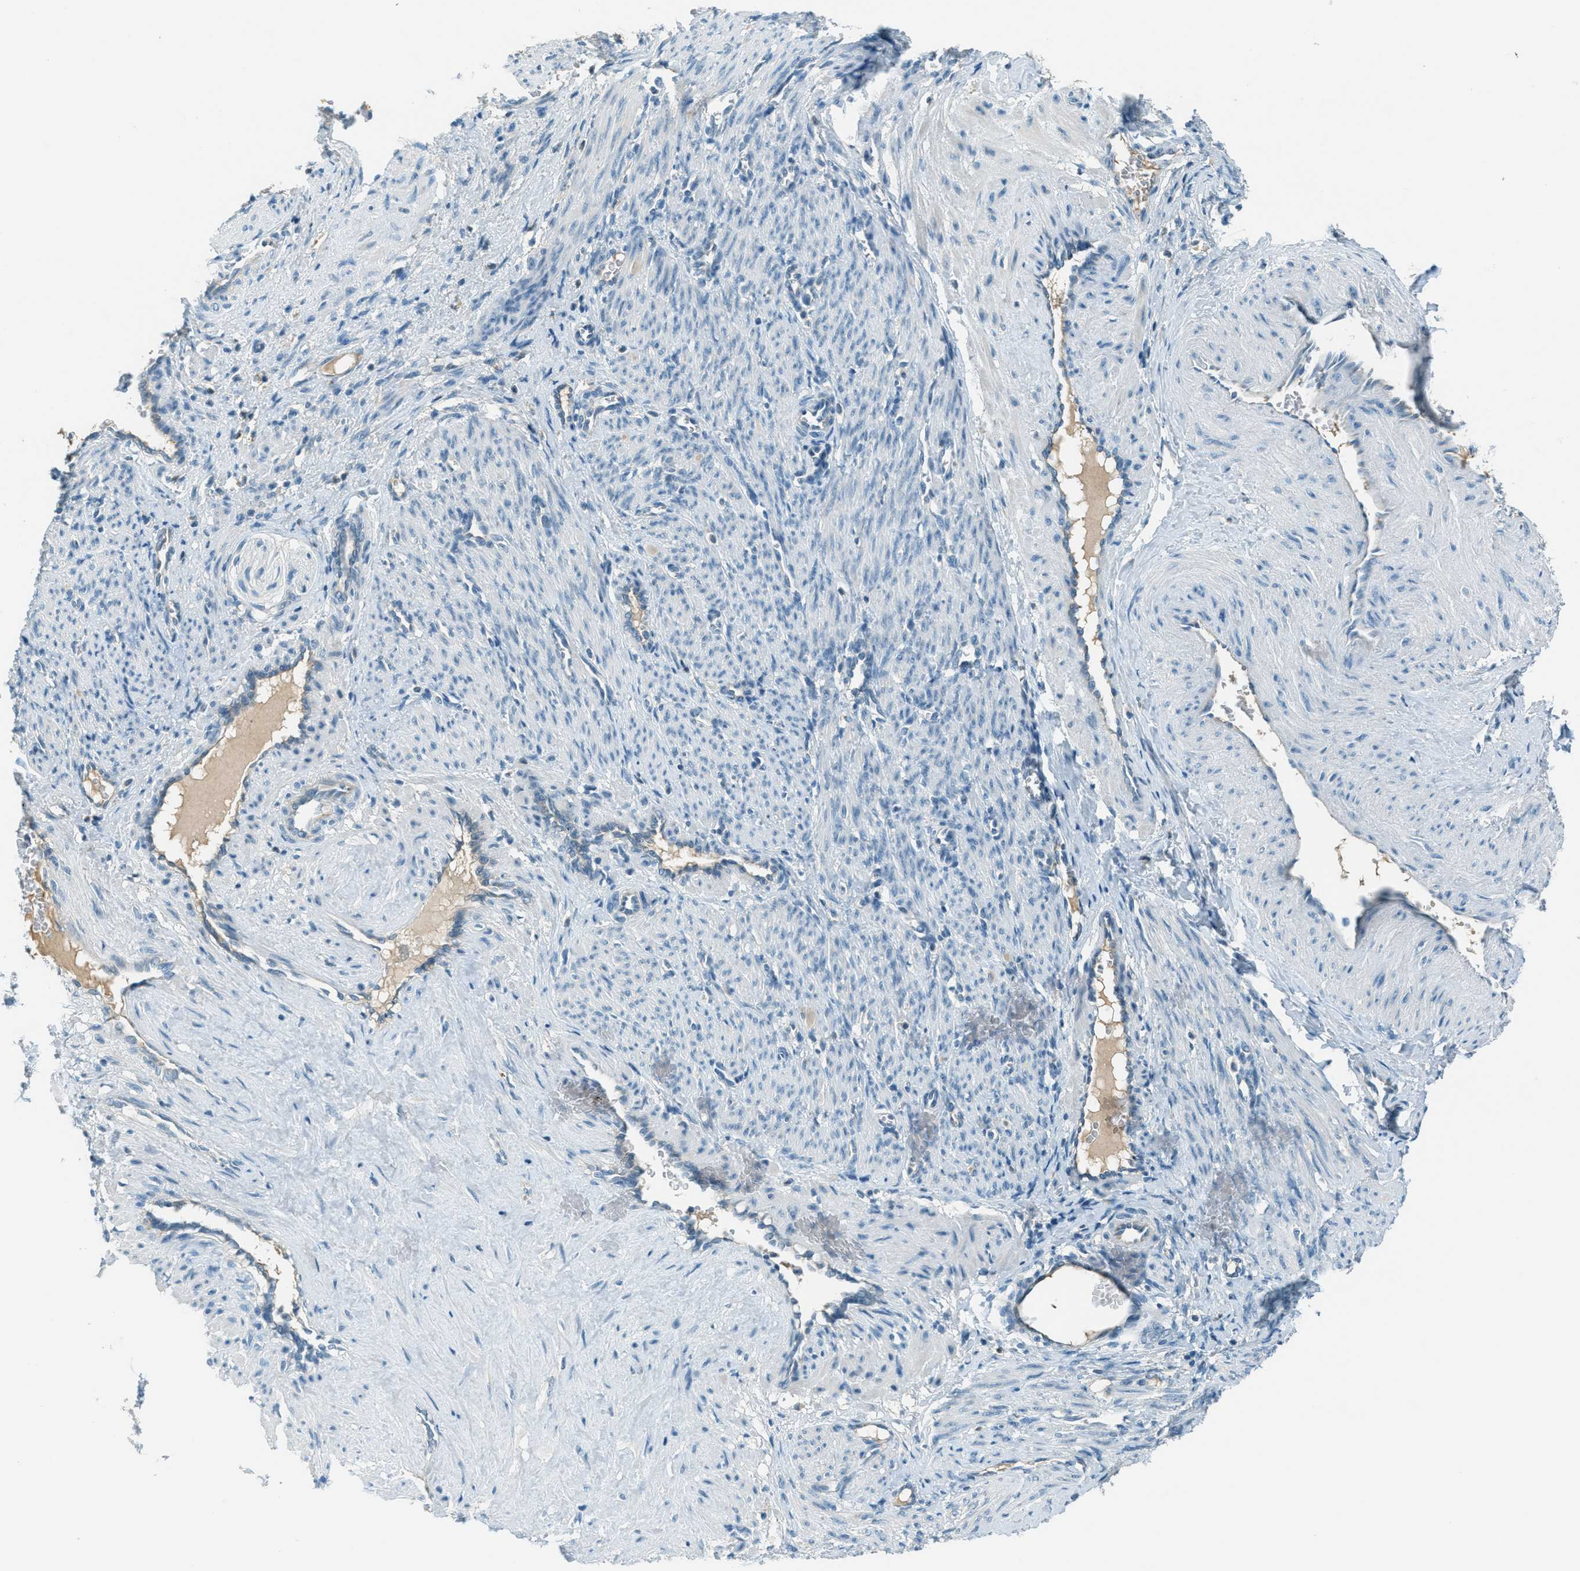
{"staining": {"intensity": "negative", "quantity": "none", "location": "none"}, "tissue": "smooth muscle", "cell_type": "Smooth muscle cells", "image_type": "normal", "snomed": [{"axis": "morphology", "description": "Normal tissue, NOS"}, {"axis": "topography", "description": "Endometrium"}], "caption": "This photomicrograph is of benign smooth muscle stained with immunohistochemistry (IHC) to label a protein in brown with the nuclei are counter-stained blue. There is no staining in smooth muscle cells.", "gene": "MSLN", "patient": {"sex": "female", "age": 33}}